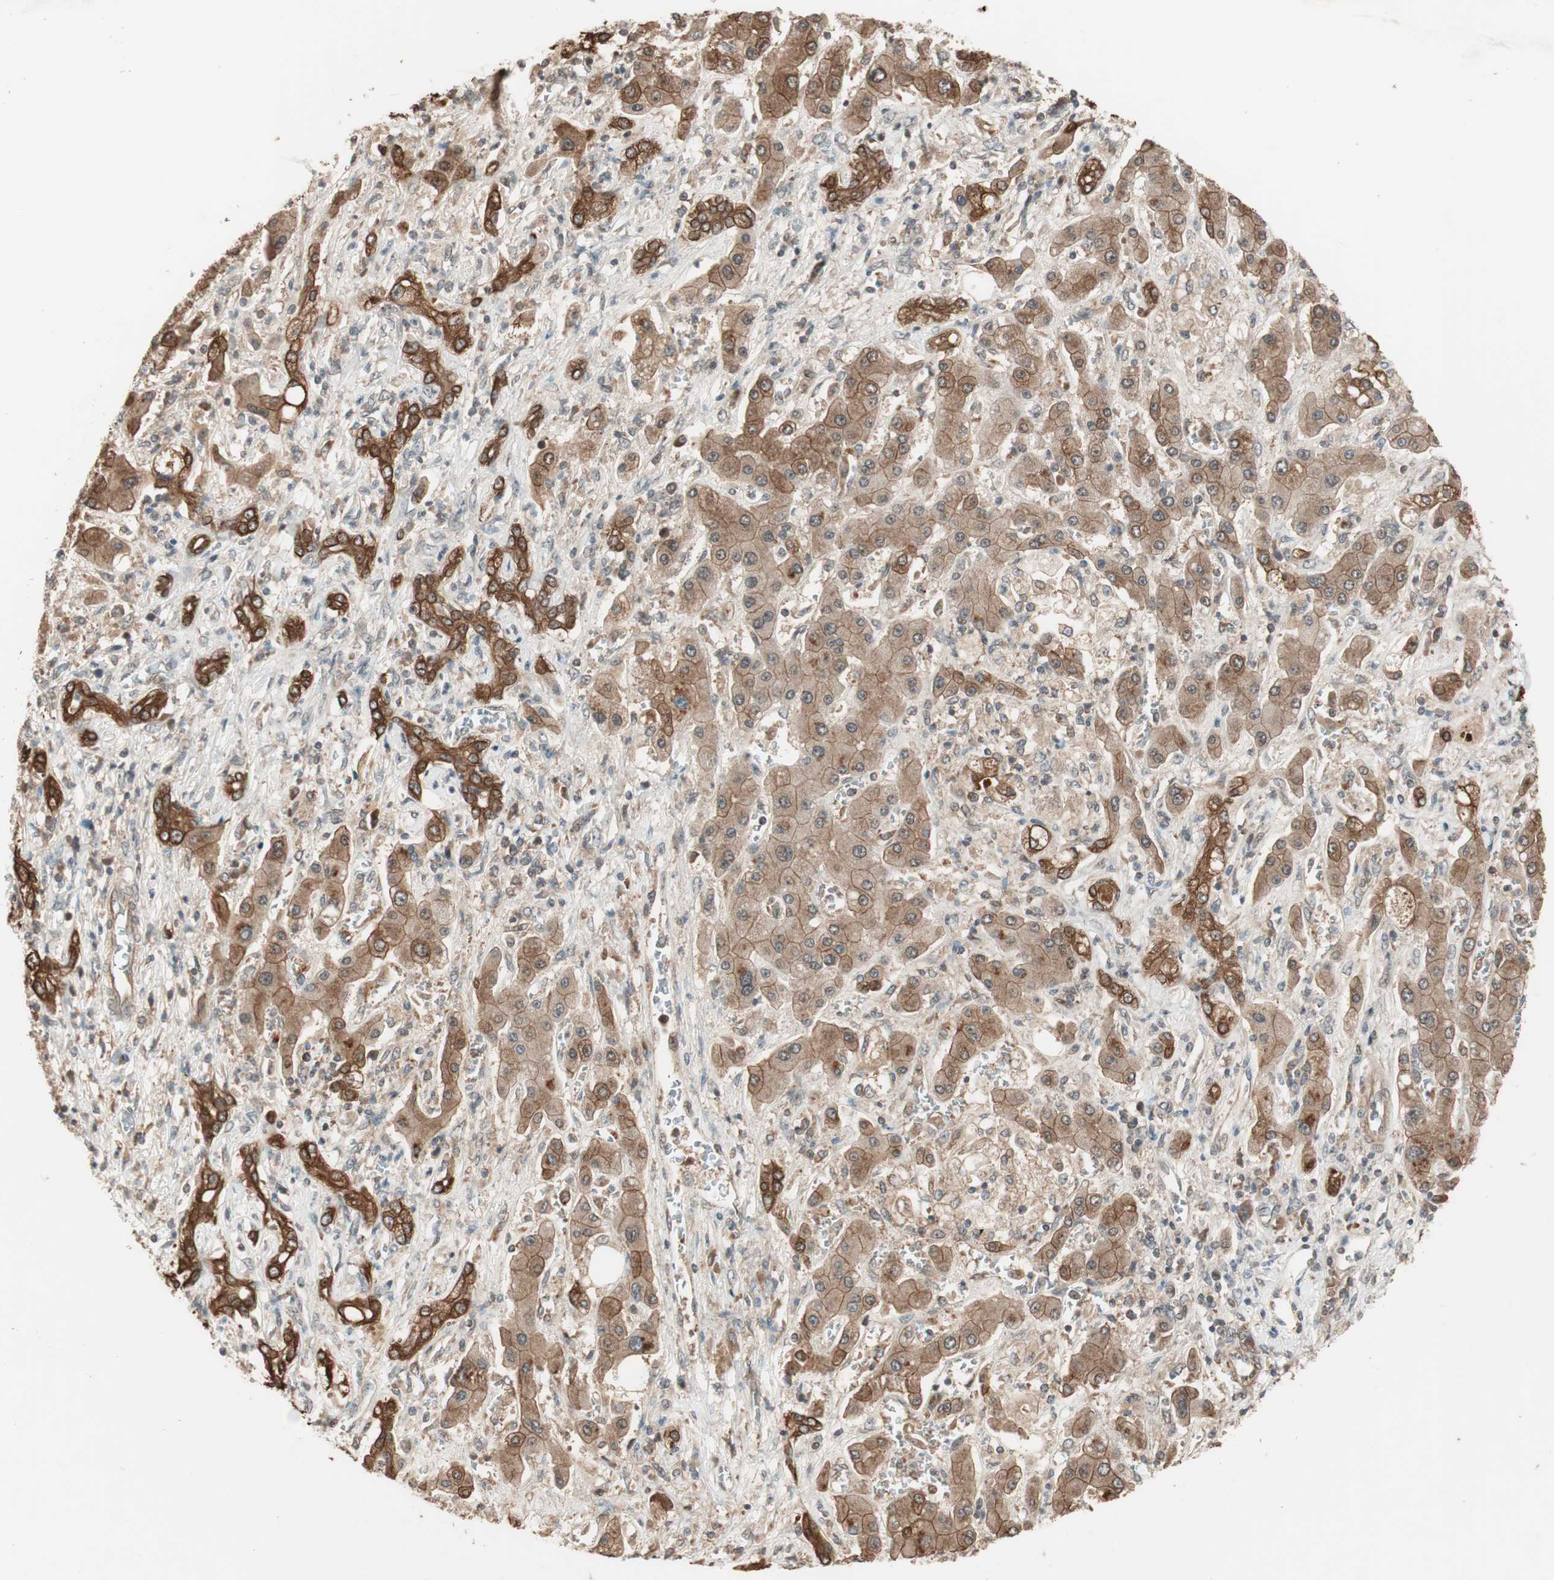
{"staining": {"intensity": "moderate", "quantity": ">75%", "location": "cytoplasmic/membranous"}, "tissue": "liver cancer", "cell_type": "Tumor cells", "image_type": "cancer", "snomed": [{"axis": "morphology", "description": "Cholangiocarcinoma"}, {"axis": "topography", "description": "Liver"}], "caption": "Immunohistochemical staining of liver cancer (cholangiocarcinoma) reveals medium levels of moderate cytoplasmic/membranous expression in approximately >75% of tumor cells. The staining is performed using DAB brown chromogen to label protein expression. The nuclei are counter-stained blue using hematoxylin.", "gene": "FBXO5", "patient": {"sex": "male", "age": 50}}